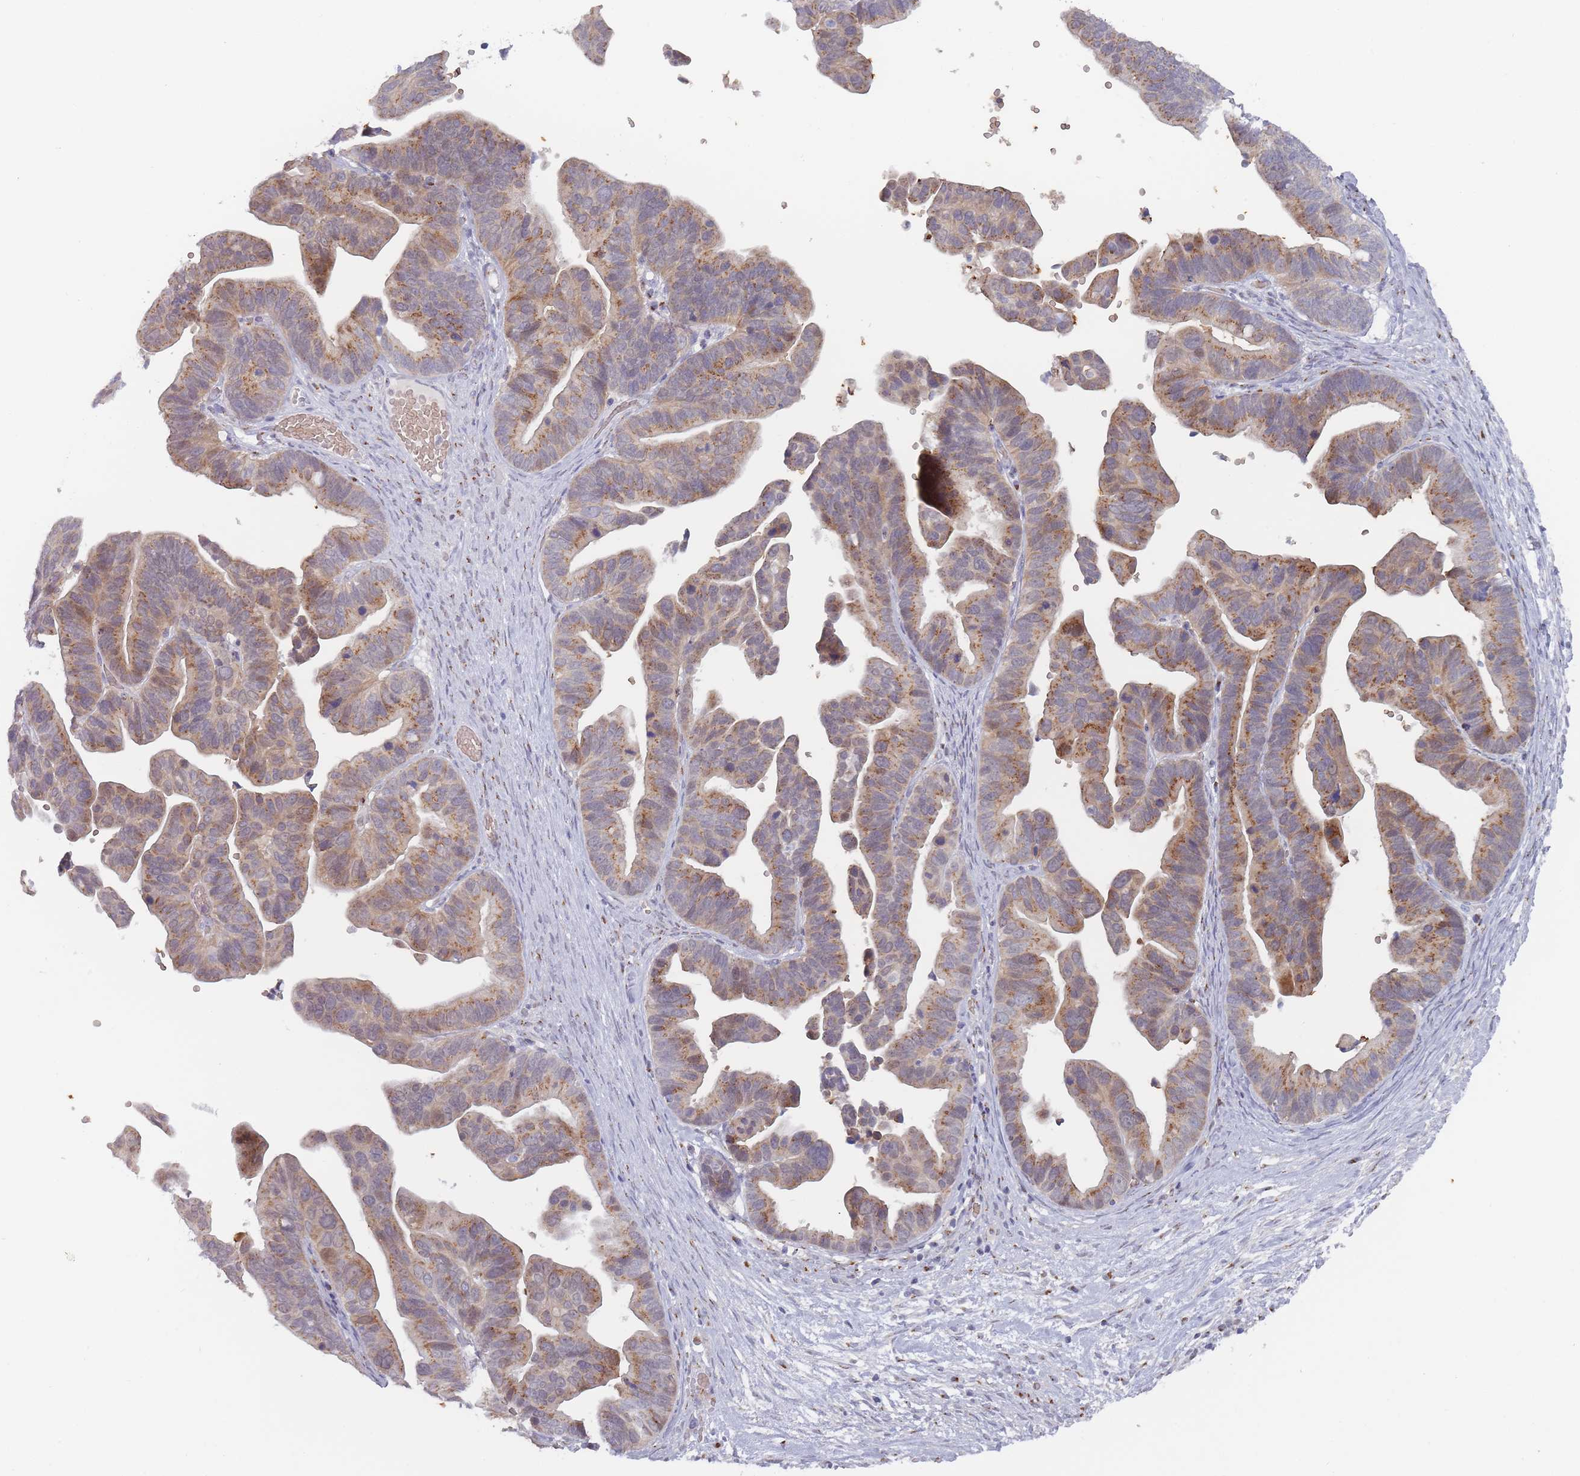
{"staining": {"intensity": "moderate", "quantity": ">75%", "location": "cytoplasmic/membranous"}, "tissue": "ovarian cancer", "cell_type": "Tumor cells", "image_type": "cancer", "snomed": [{"axis": "morphology", "description": "Cystadenocarcinoma, serous, NOS"}, {"axis": "topography", "description": "Ovary"}], "caption": "Immunohistochemical staining of ovarian cancer (serous cystadenocarcinoma) reveals moderate cytoplasmic/membranous protein staining in about >75% of tumor cells.", "gene": "MAN1B1", "patient": {"sex": "female", "age": 56}}